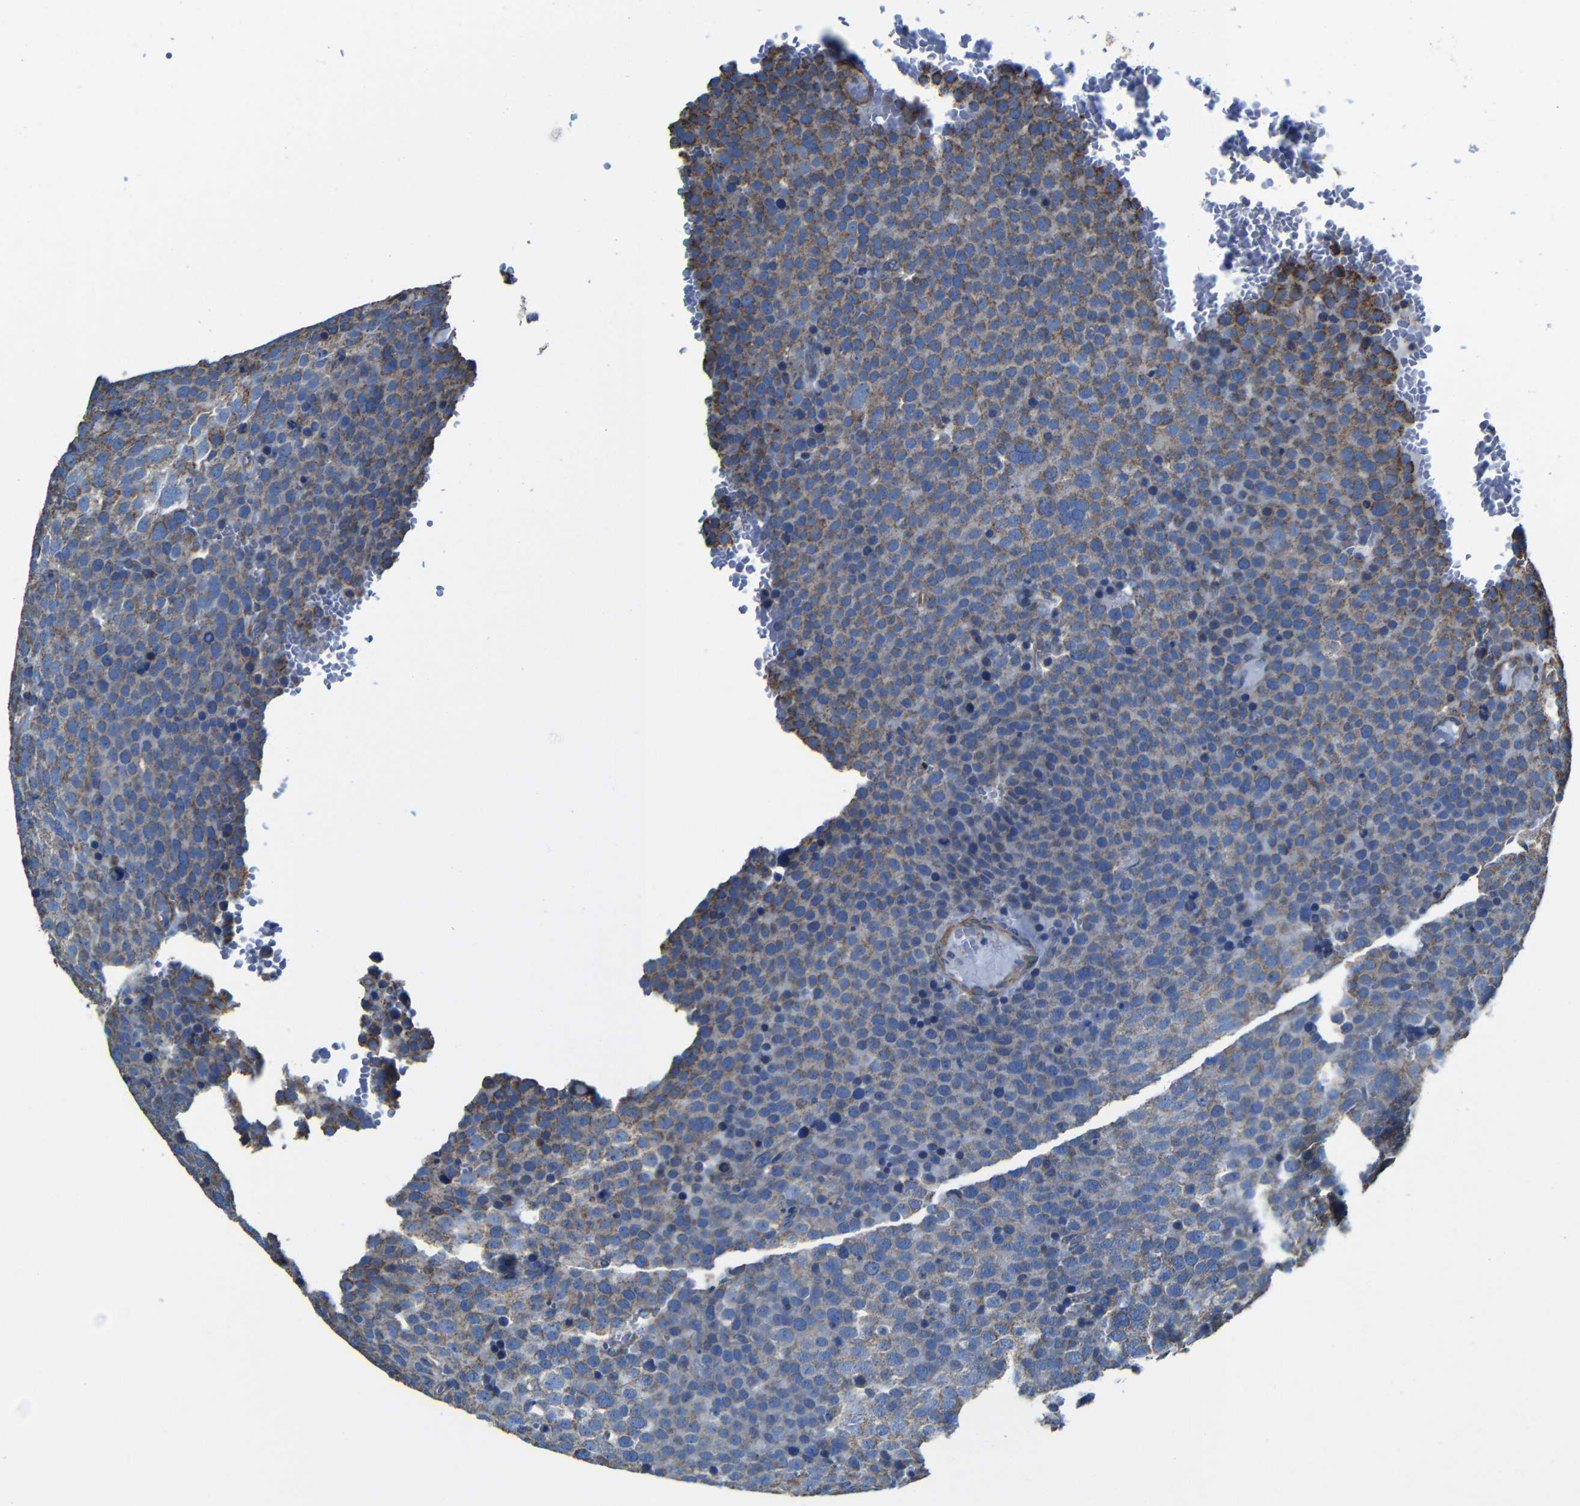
{"staining": {"intensity": "weak", "quantity": ">75%", "location": "cytoplasmic/membranous"}, "tissue": "testis cancer", "cell_type": "Tumor cells", "image_type": "cancer", "snomed": [{"axis": "morphology", "description": "Seminoma, NOS"}, {"axis": "topography", "description": "Testis"}], "caption": "Human seminoma (testis) stained with a brown dye reveals weak cytoplasmic/membranous positive staining in about >75% of tumor cells.", "gene": "INTS6L", "patient": {"sex": "male", "age": 71}}